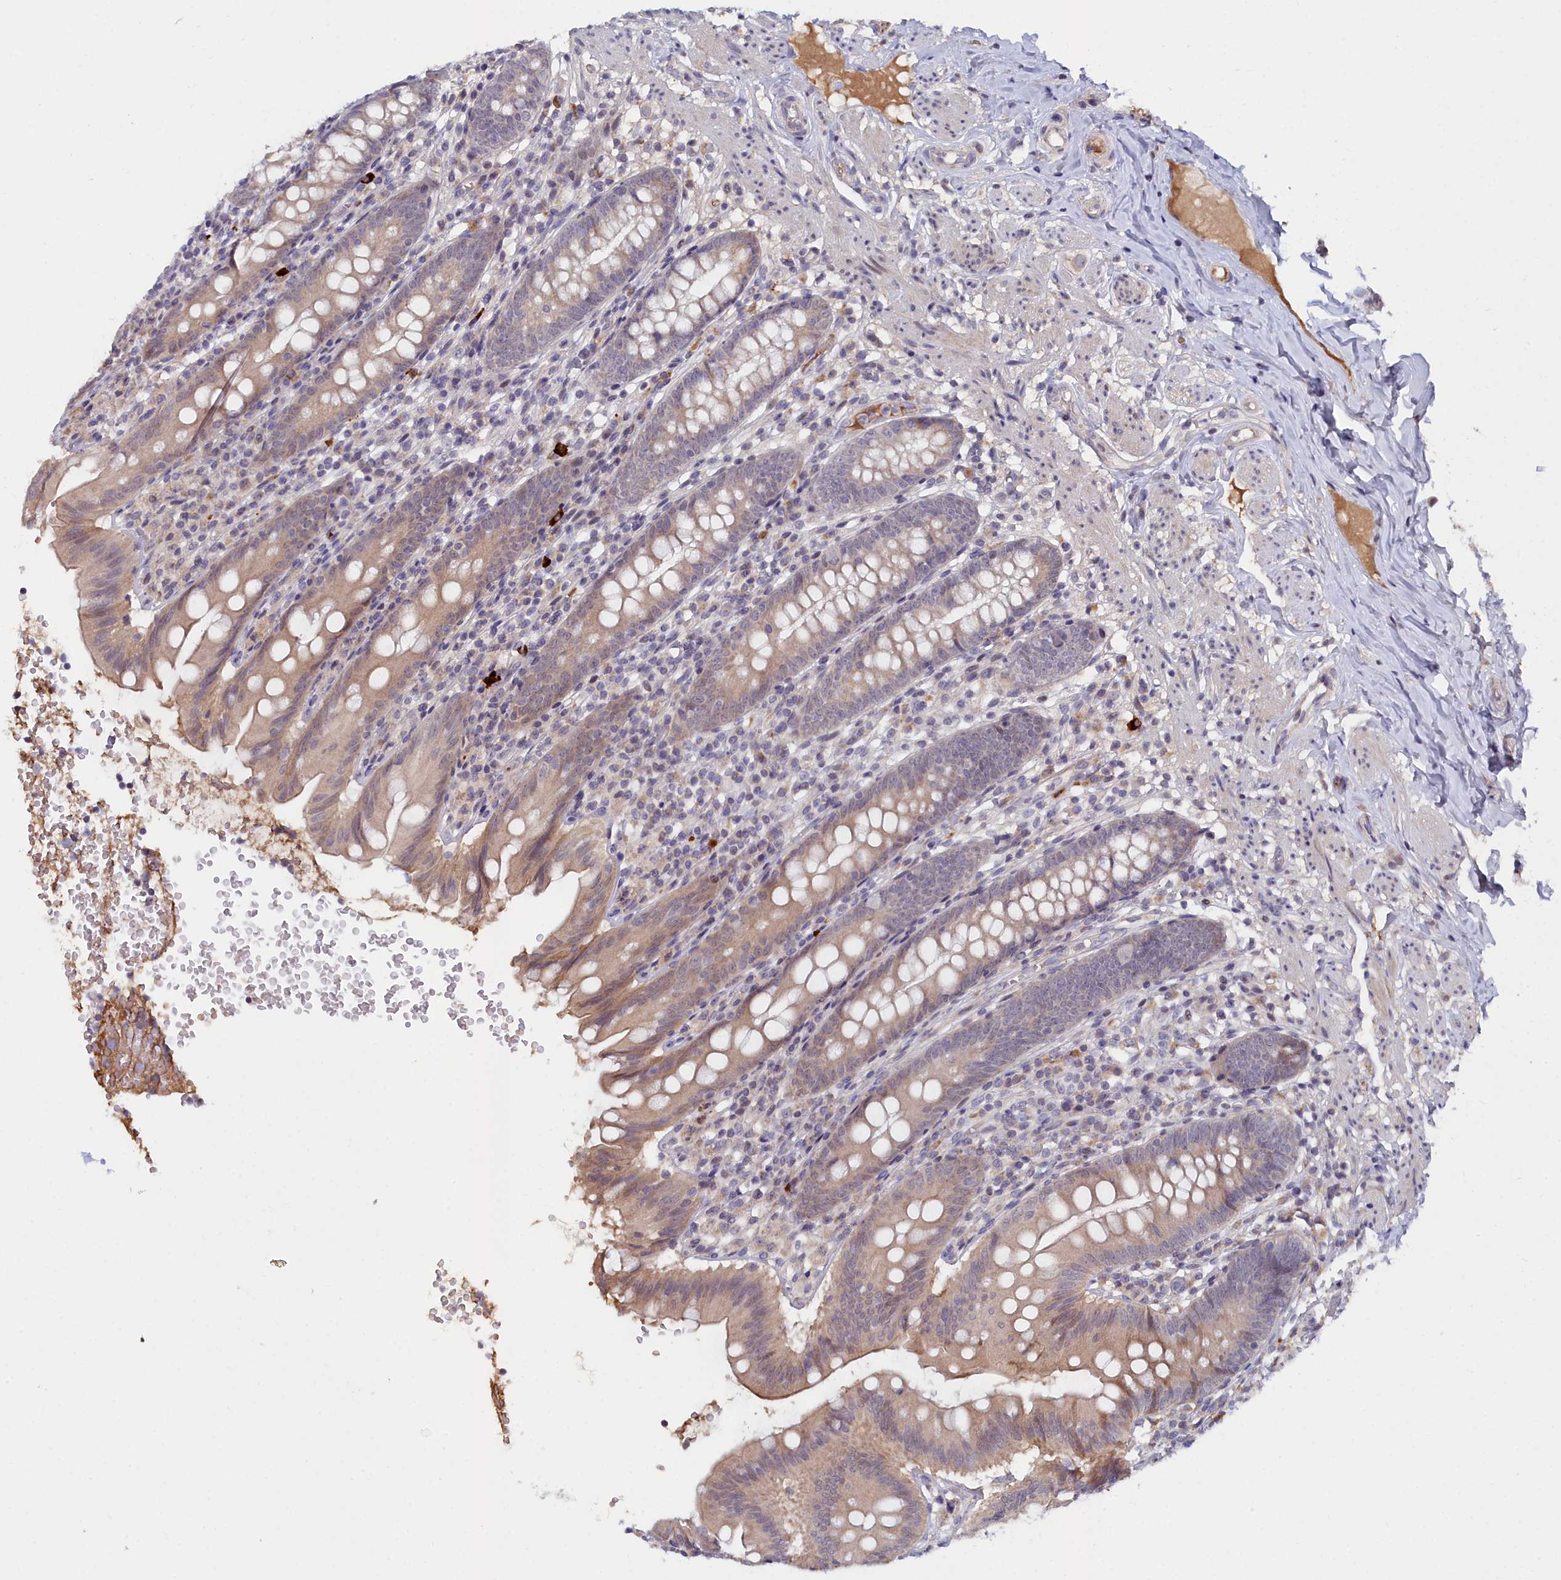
{"staining": {"intensity": "moderate", "quantity": "<25%", "location": "cytoplasmic/membranous"}, "tissue": "appendix", "cell_type": "Glandular cells", "image_type": "normal", "snomed": [{"axis": "morphology", "description": "Normal tissue, NOS"}, {"axis": "topography", "description": "Appendix"}], "caption": "Immunohistochemistry of unremarkable human appendix shows low levels of moderate cytoplasmic/membranous staining in approximately <25% of glandular cells.", "gene": "KCTD18", "patient": {"sex": "male", "age": 55}}